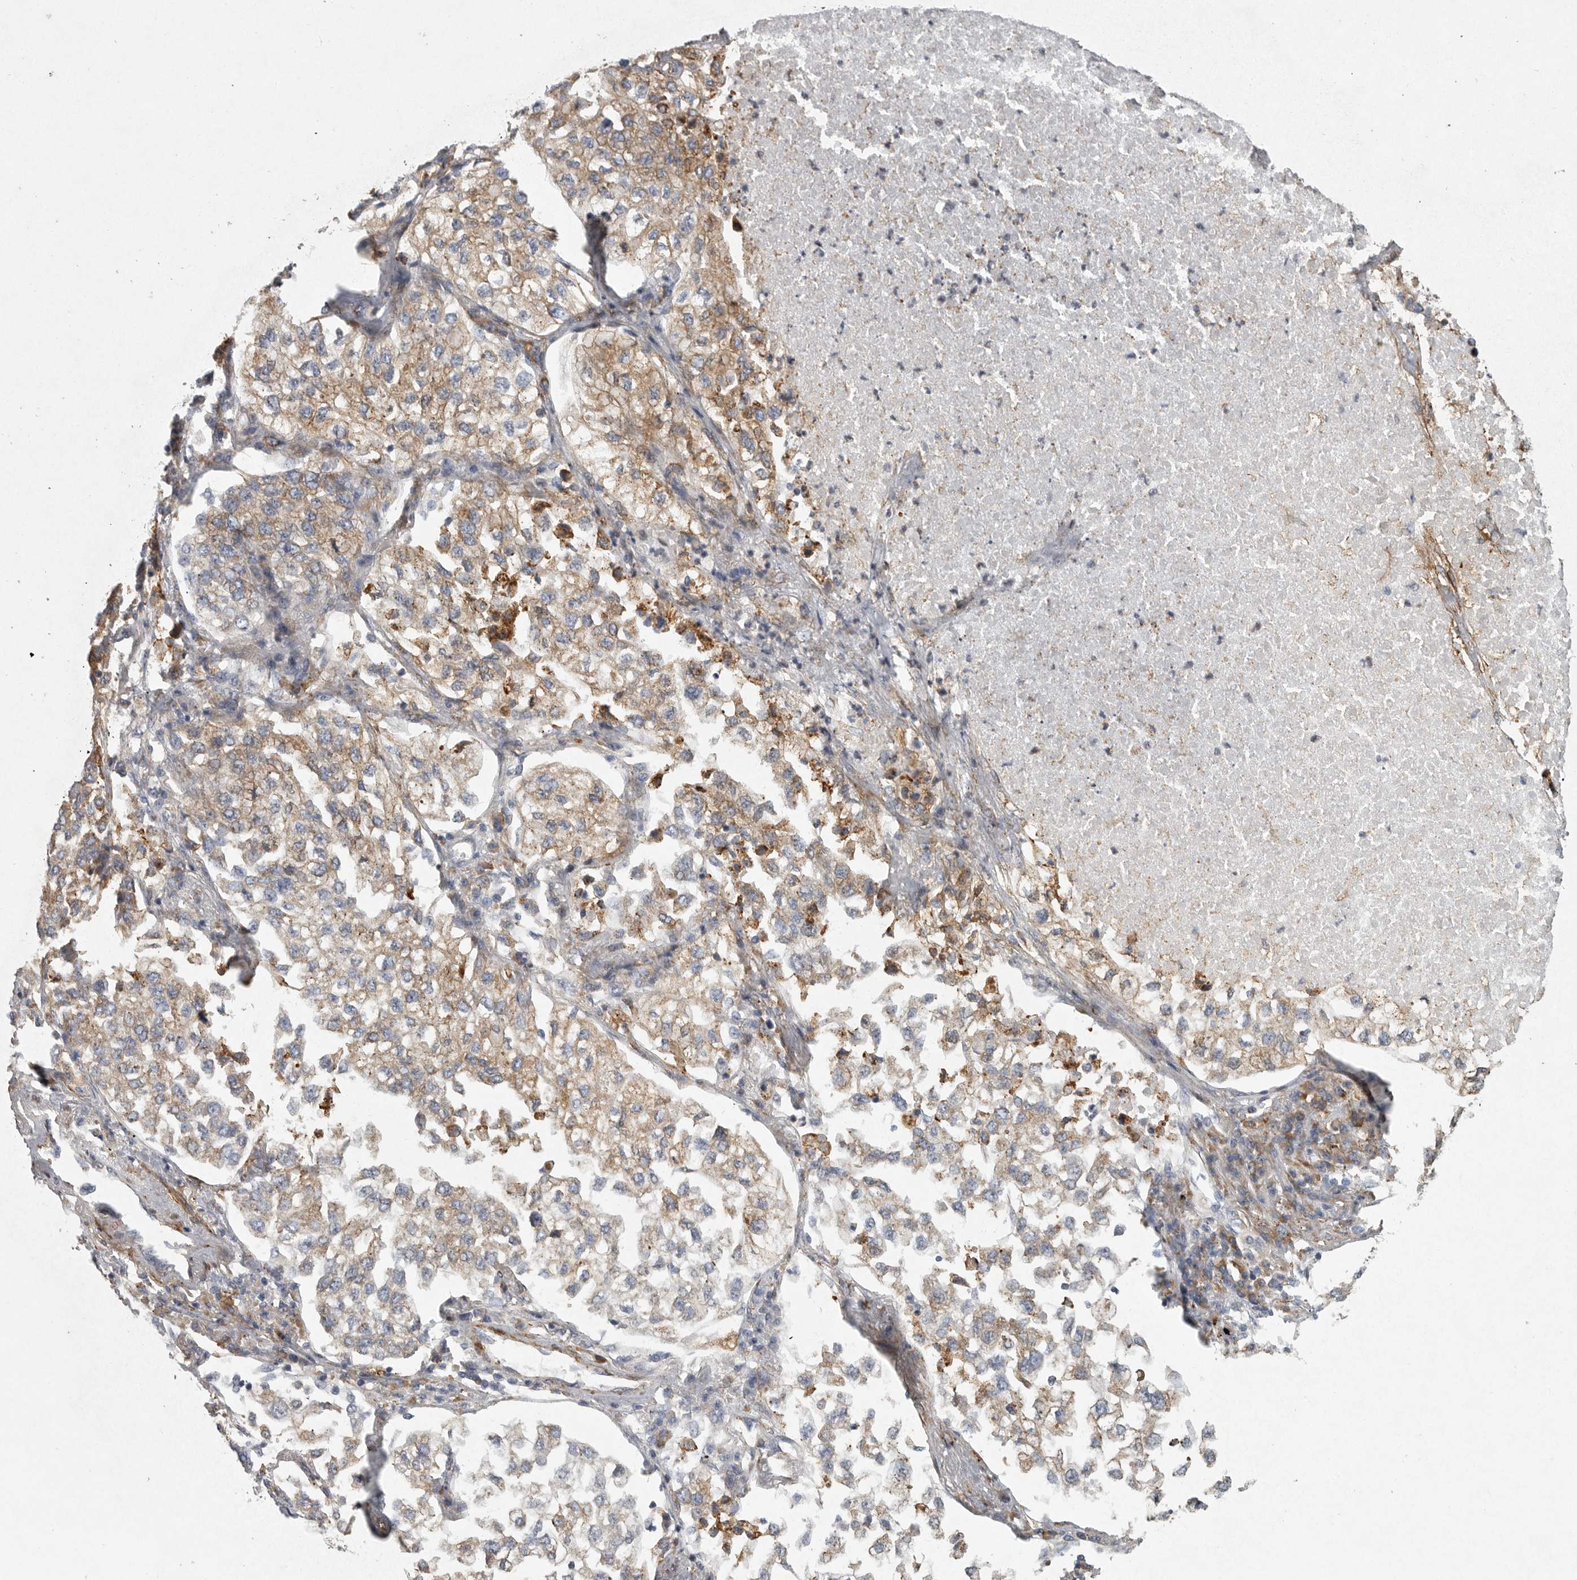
{"staining": {"intensity": "moderate", "quantity": ">75%", "location": "cytoplasmic/membranous"}, "tissue": "lung cancer", "cell_type": "Tumor cells", "image_type": "cancer", "snomed": [{"axis": "morphology", "description": "Adenocarcinoma, NOS"}, {"axis": "topography", "description": "Lung"}], "caption": "Immunohistochemistry histopathology image of neoplastic tissue: adenocarcinoma (lung) stained using immunohistochemistry (IHC) reveals medium levels of moderate protein expression localized specifically in the cytoplasmic/membranous of tumor cells, appearing as a cytoplasmic/membranous brown color.", "gene": "MINPP1", "patient": {"sex": "male", "age": 63}}